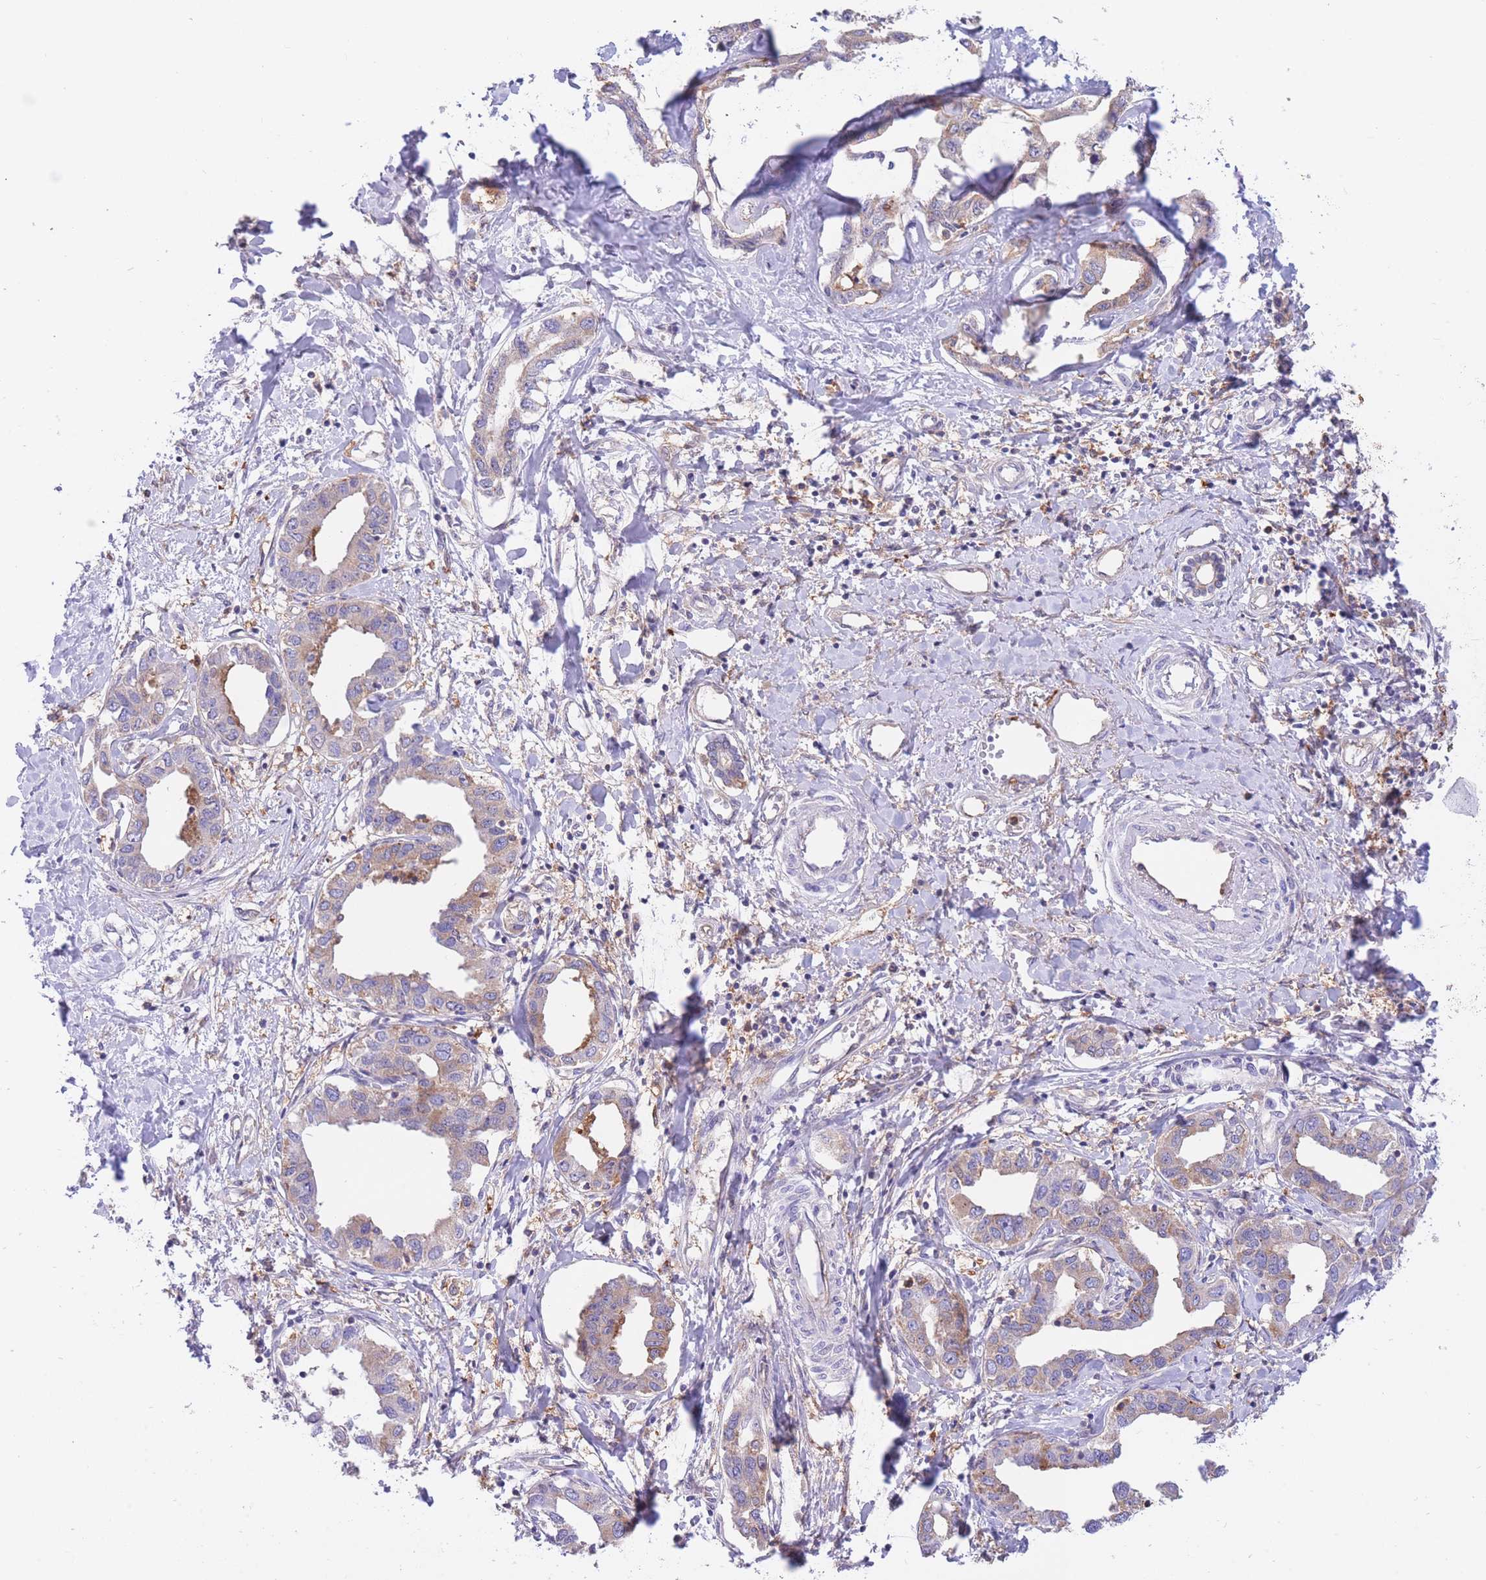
{"staining": {"intensity": "negative", "quantity": "none", "location": "none"}, "tissue": "liver cancer", "cell_type": "Tumor cells", "image_type": "cancer", "snomed": [{"axis": "morphology", "description": "Cholangiocarcinoma"}, {"axis": "topography", "description": "Liver"}], "caption": "Human liver cholangiocarcinoma stained for a protein using immunohistochemistry (IHC) reveals no staining in tumor cells.", "gene": "NAMPT", "patient": {"sex": "male", "age": 59}}